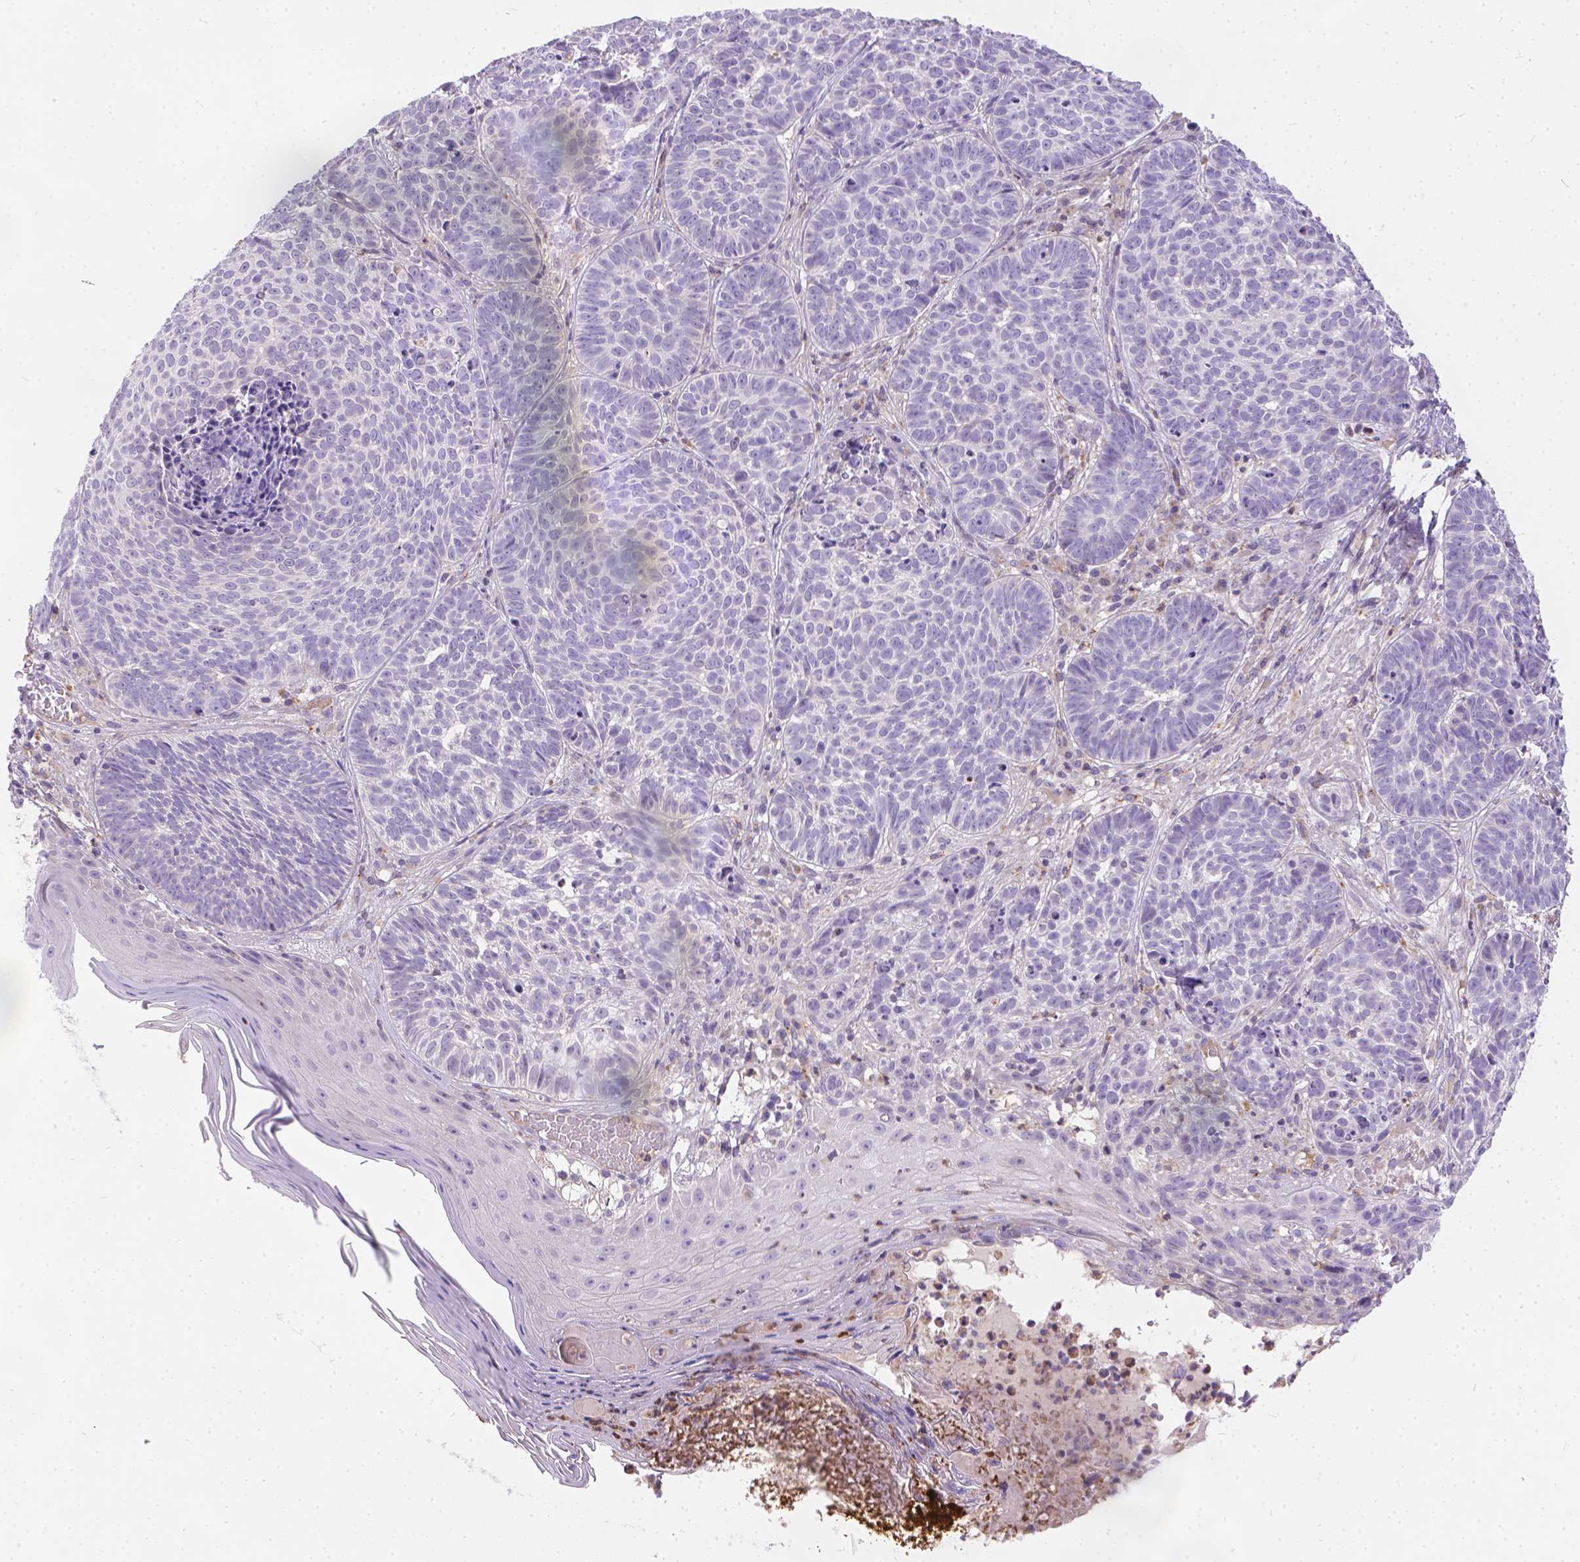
{"staining": {"intensity": "negative", "quantity": "none", "location": "none"}, "tissue": "skin cancer", "cell_type": "Tumor cells", "image_type": "cancer", "snomed": [{"axis": "morphology", "description": "Basal cell carcinoma"}, {"axis": "topography", "description": "Skin"}], "caption": "Immunohistochemistry (IHC) of human basal cell carcinoma (skin) exhibits no staining in tumor cells.", "gene": "TM4SF18", "patient": {"sex": "male", "age": 90}}